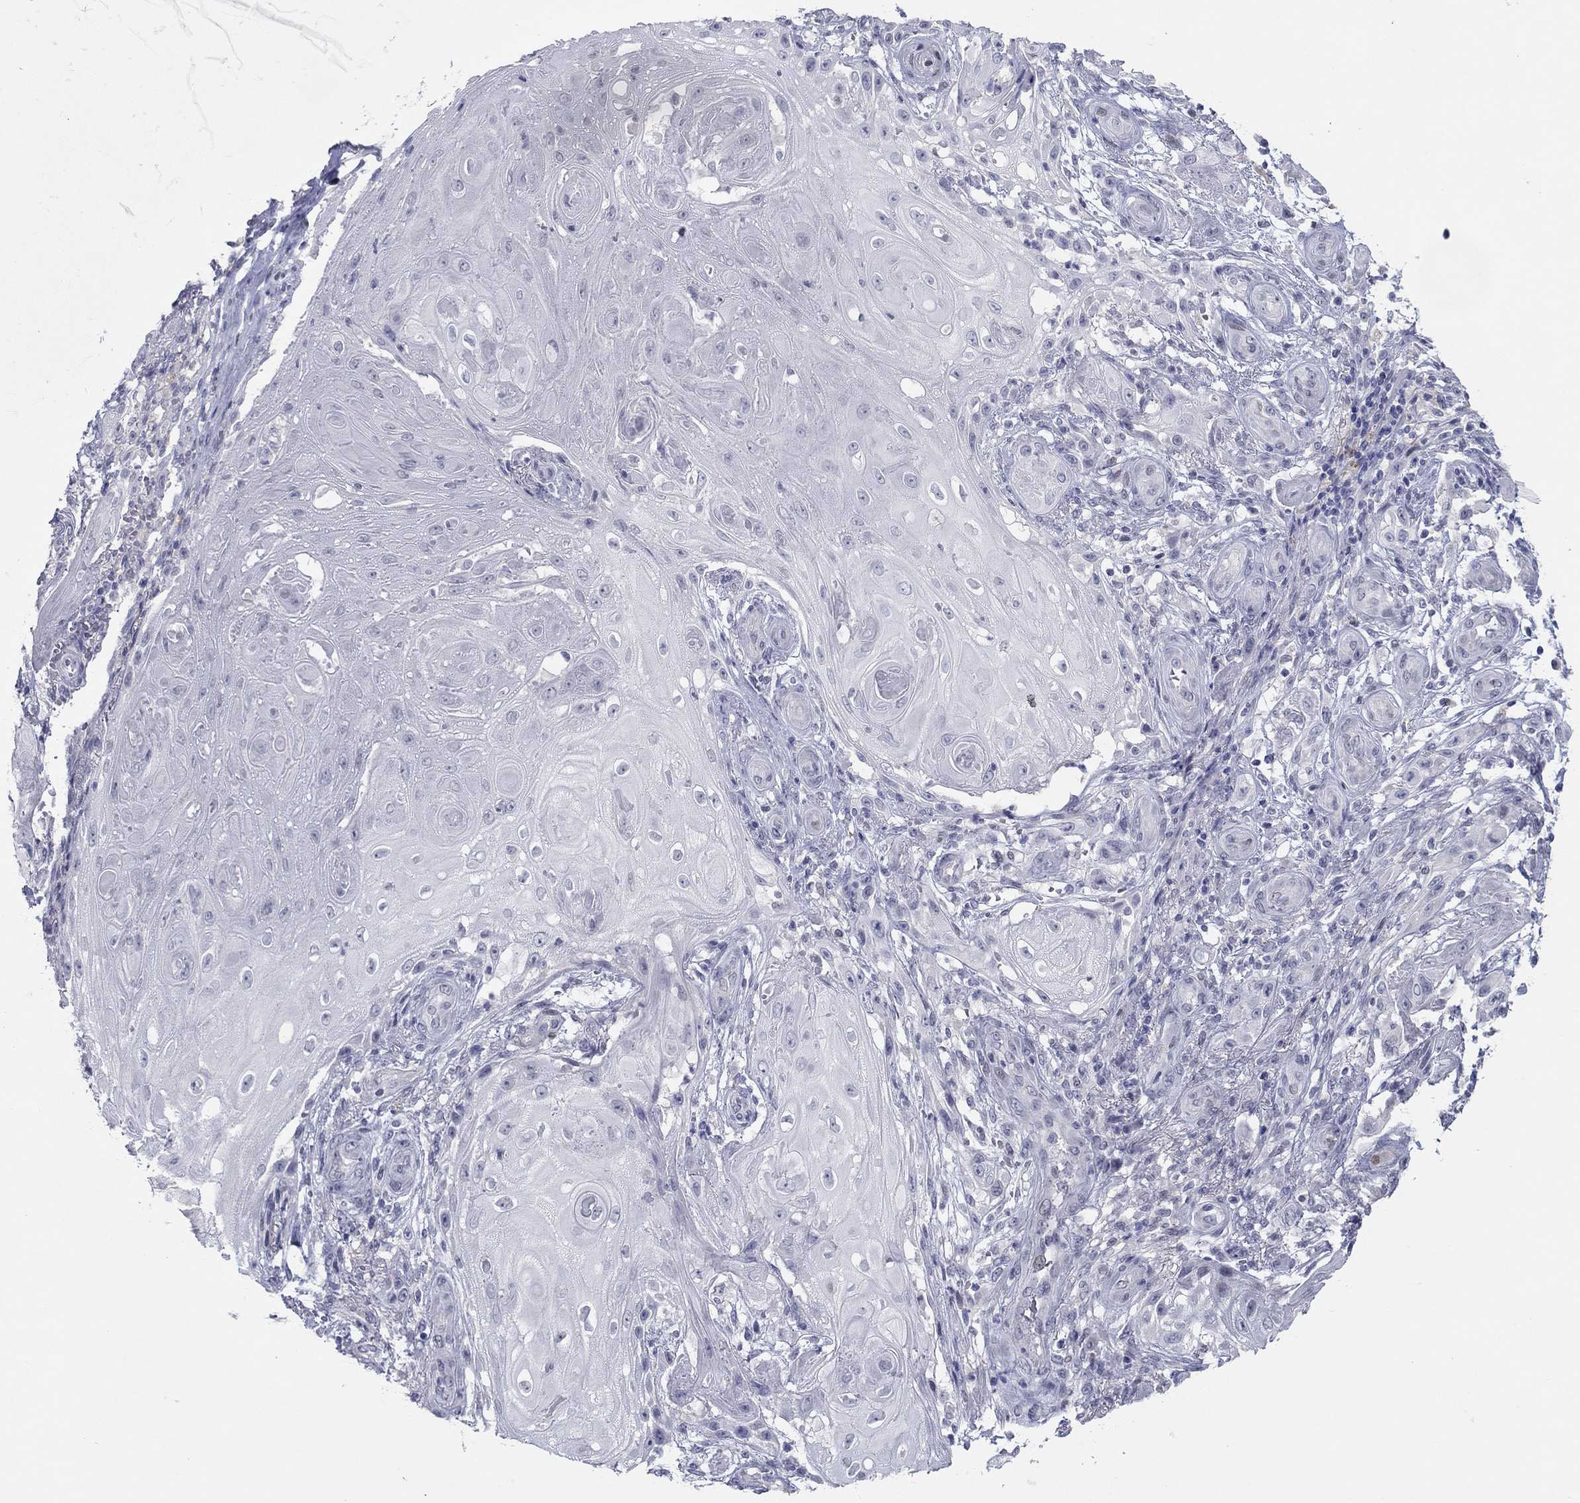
{"staining": {"intensity": "negative", "quantity": "none", "location": "none"}, "tissue": "skin cancer", "cell_type": "Tumor cells", "image_type": "cancer", "snomed": [{"axis": "morphology", "description": "Squamous cell carcinoma, NOS"}, {"axis": "topography", "description": "Skin"}], "caption": "A high-resolution photomicrograph shows immunohistochemistry (IHC) staining of skin cancer (squamous cell carcinoma), which displays no significant staining in tumor cells.", "gene": "ITGAE", "patient": {"sex": "male", "age": 62}}